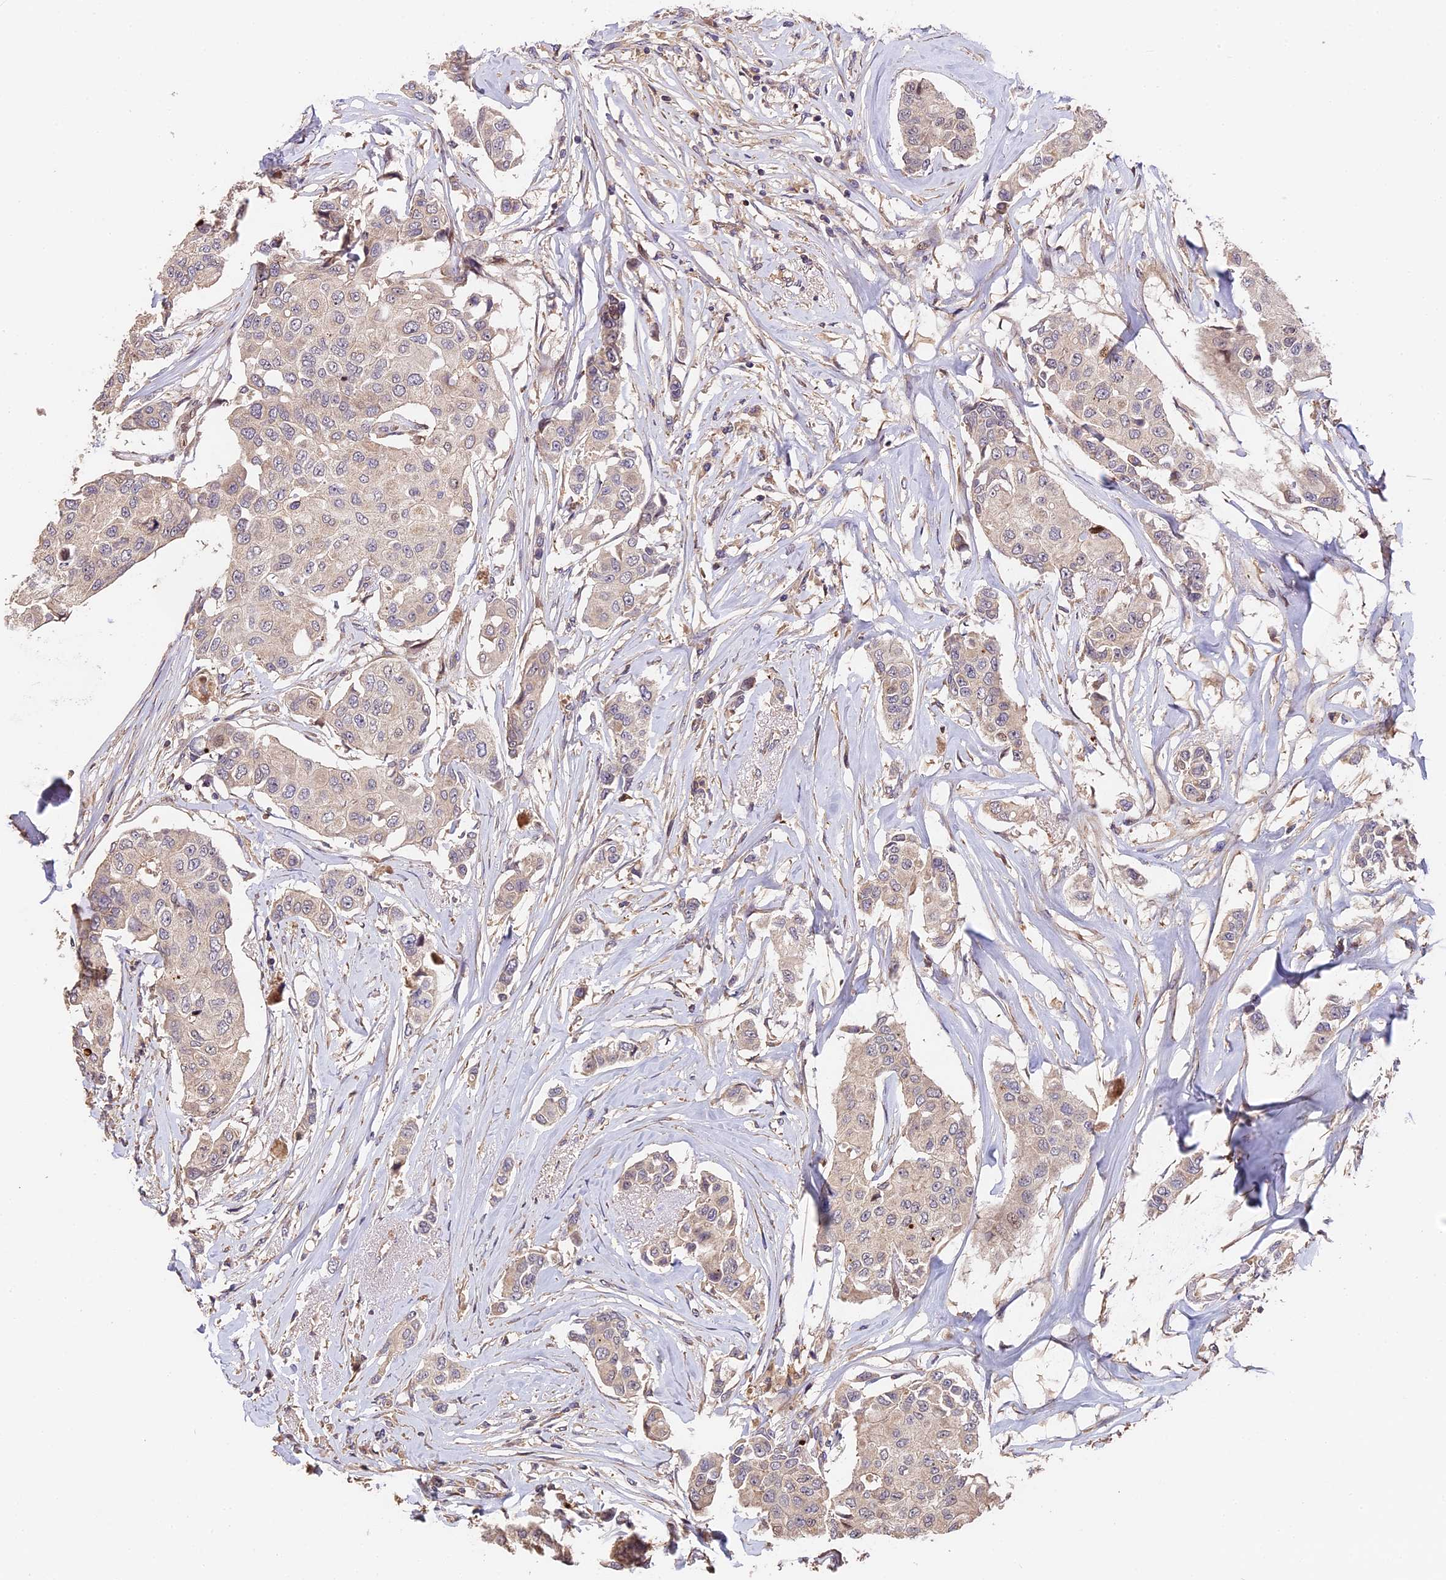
{"staining": {"intensity": "negative", "quantity": "none", "location": "none"}, "tissue": "breast cancer", "cell_type": "Tumor cells", "image_type": "cancer", "snomed": [{"axis": "morphology", "description": "Duct carcinoma"}, {"axis": "topography", "description": "Breast"}], "caption": "The immunohistochemistry histopathology image has no significant staining in tumor cells of breast cancer (invasive ductal carcinoma) tissue.", "gene": "ARHGAP17", "patient": {"sex": "female", "age": 80}}